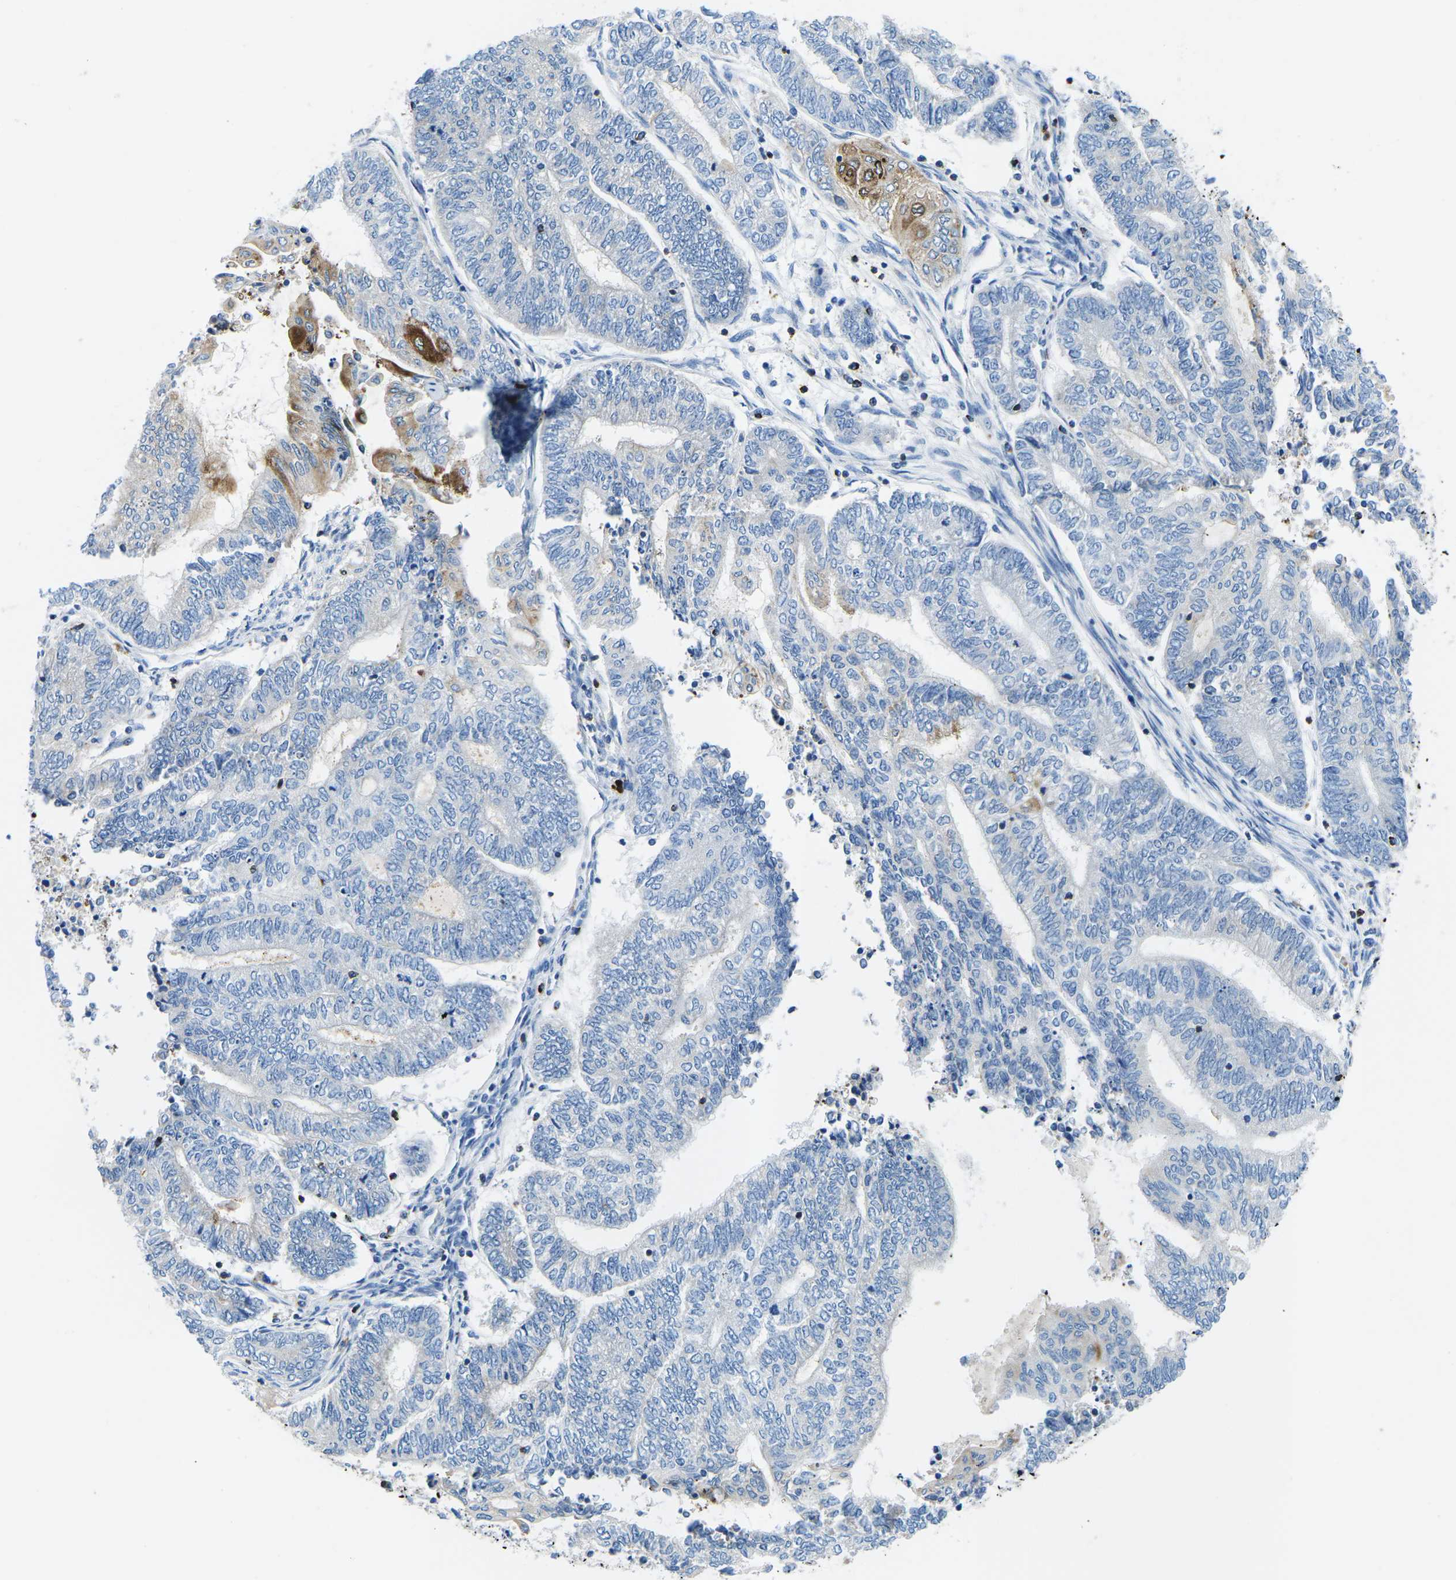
{"staining": {"intensity": "moderate", "quantity": "<25%", "location": "cytoplasmic/membranous"}, "tissue": "endometrial cancer", "cell_type": "Tumor cells", "image_type": "cancer", "snomed": [{"axis": "morphology", "description": "Adenocarcinoma, NOS"}, {"axis": "topography", "description": "Uterus"}, {"axis": "topography", "description": "Endometrium"}], "caption": "A brown stain shows moderate cytoplasmic/membranous staining of a protein in endometrial cancer tumor cells.", "gene": "MC4R", "patient": {"sex": "female", "age": 70}}